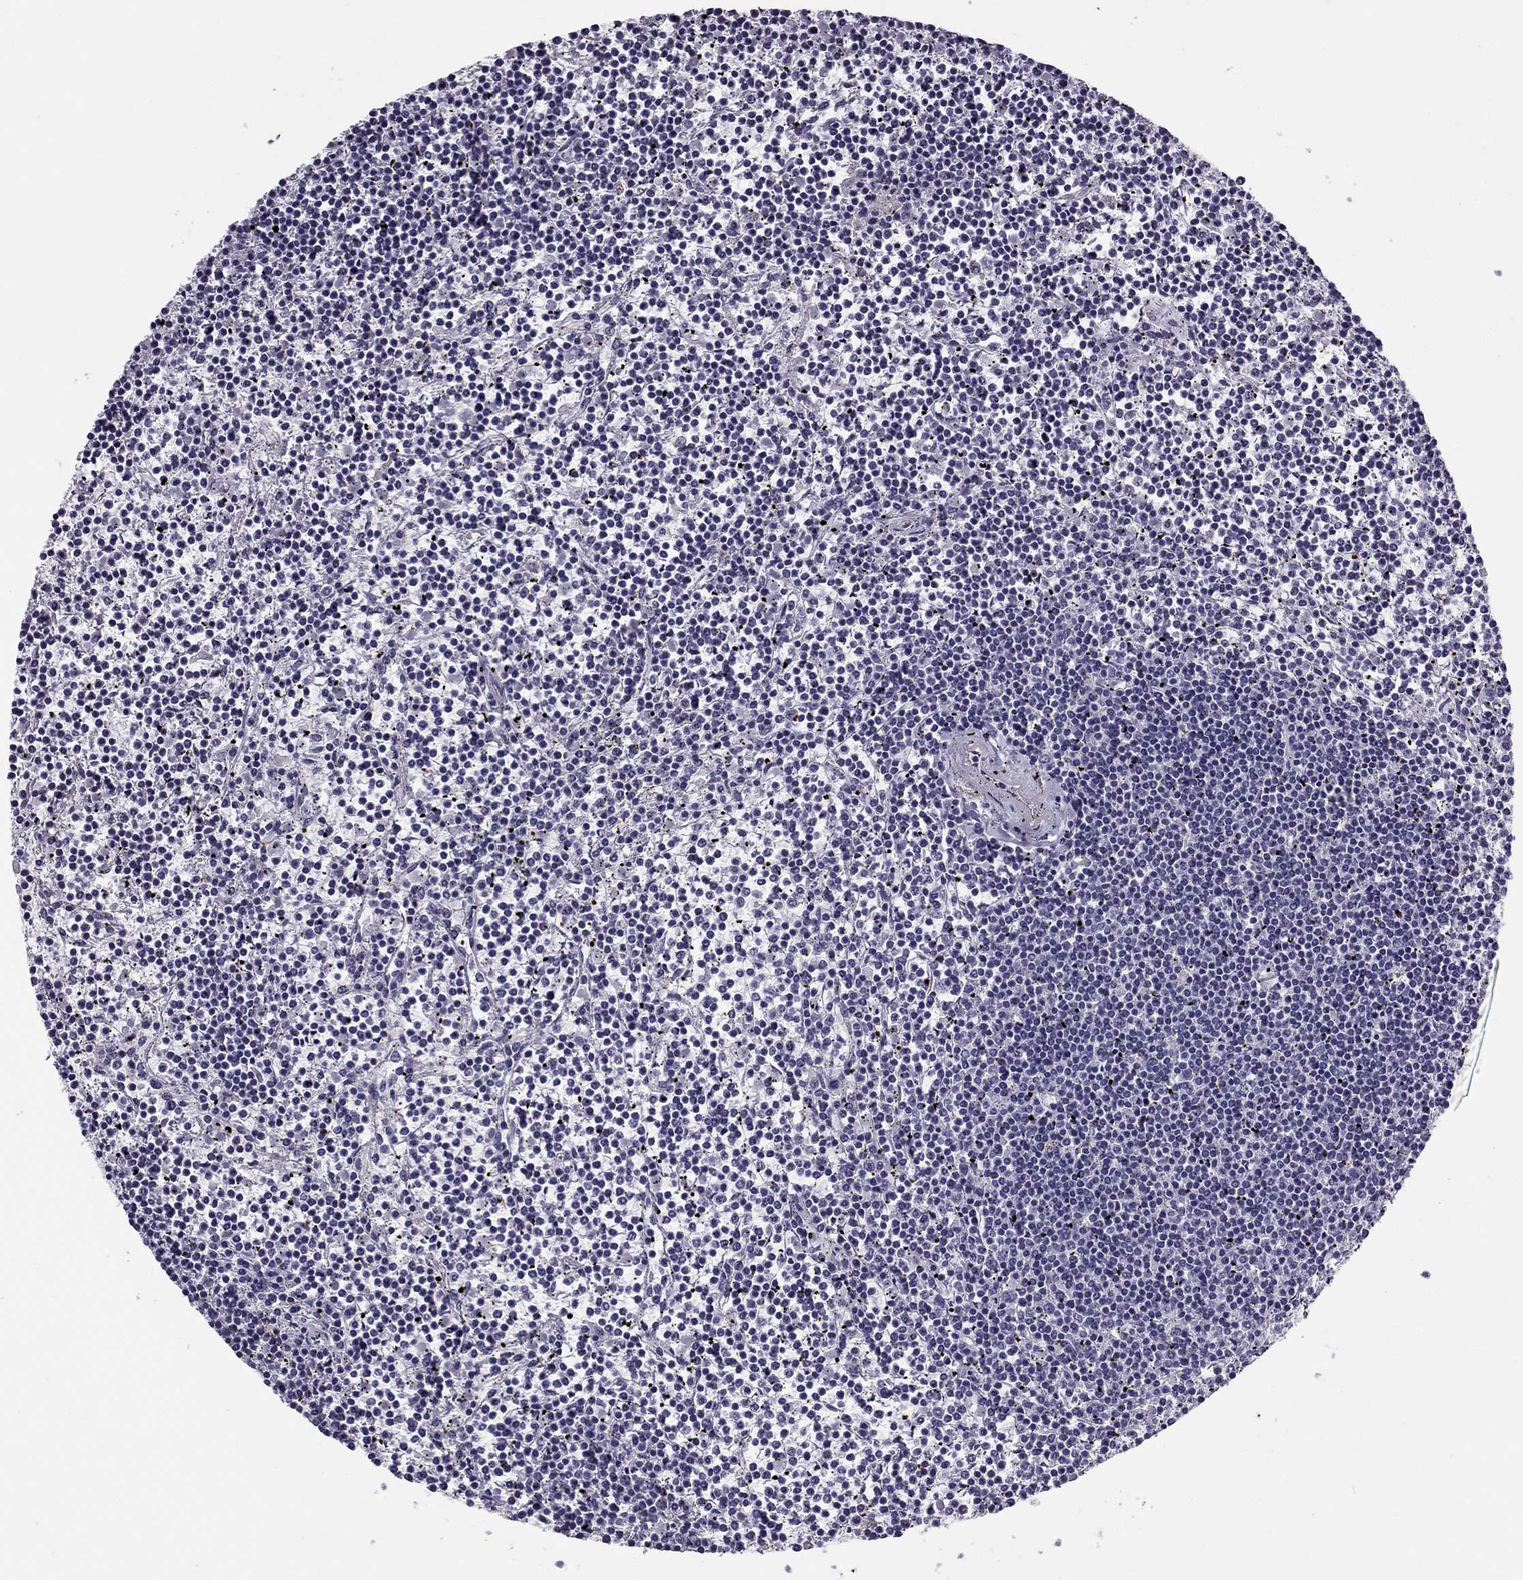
{"staining": {"intensity": "negative", "quantity": "none", "location": "none"}, "tissue": "lymphoma", "cell_type": "Tumor cells", "image_type": "cancer", "snomed": [{"axis": "morphology", "description": "Malignant lymphoma, non-Hodgkin's type, Low grade"}, {"axis": "topography", "description": "Spleen"}], "caption": "Tumor cells show no significant protein staining in low-grade malignant lymphoma, non-Hodgkin's type. Brightfield microscopy of immunohistochemistry stained with DAB (brown) and hematoxylin (blue), captured at high magnification.", "gene": "MC5R", "patient": {"sex": "female", "age": 19}}